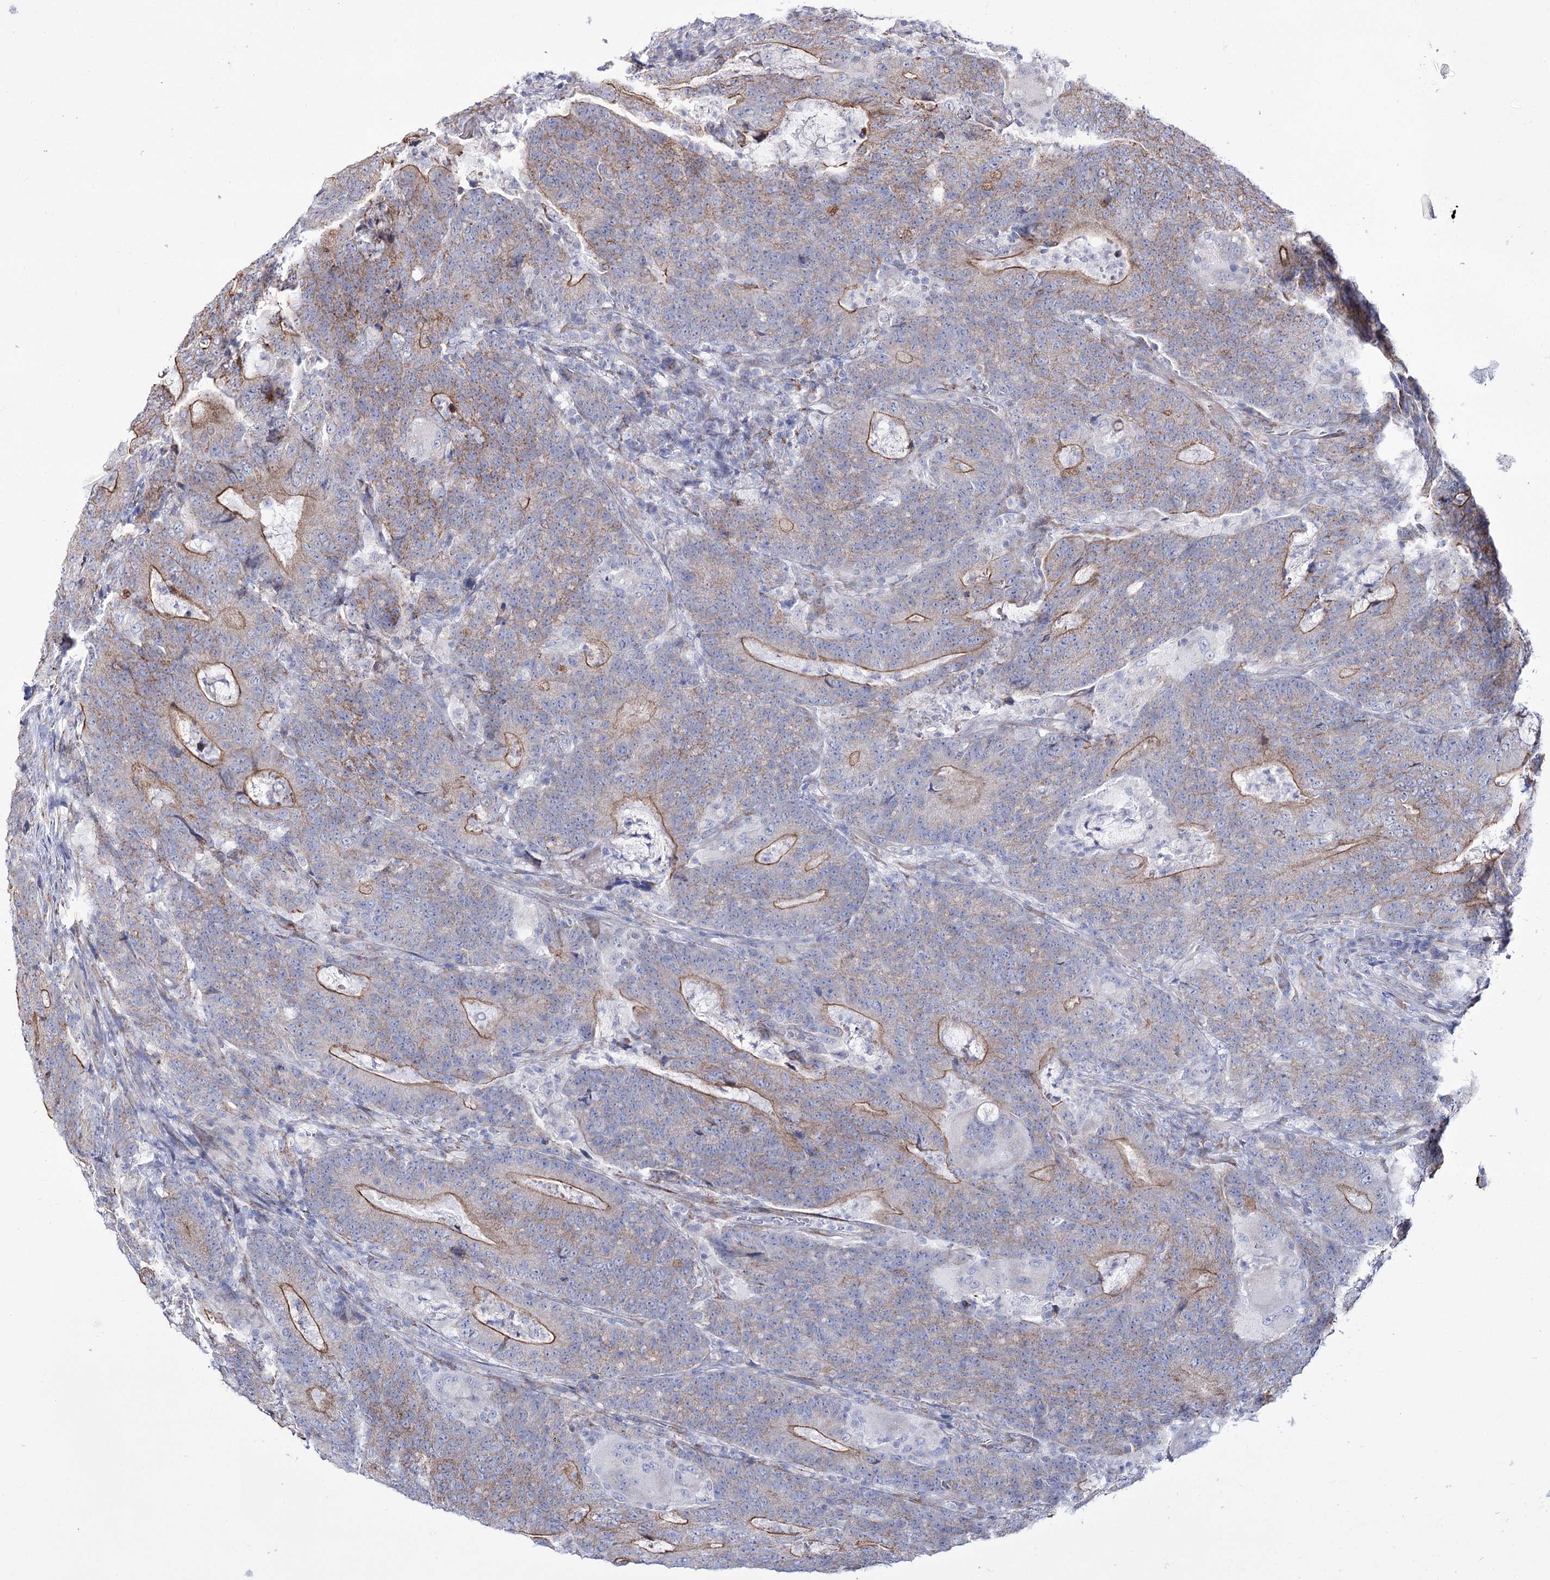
{"staining": {"intensity": "moderate", "quantity": "<25%", "location": "cytoplasmic/membranous"}, "tissue": "colorectal cancer", "cell_type": "Tumor cells", "image_type": "cancer", "snomed": [{"axis": "morphology", "description": "Normal tissue, NOS"}, {"axis": "morphology", "description": "Adenocarcinoma, NOS"}, {"axis": "topography", "description": "Colon"}], "caption": "This histopathology image displays immunohistochemistry staining of colorectal cancer (adenocarcinoma), with low moderate cytoplasmic/membranous expression in about <25% of tumor cells.", "gene": "OSBPL5", "patient": {"sex": "female", "age": 75}}